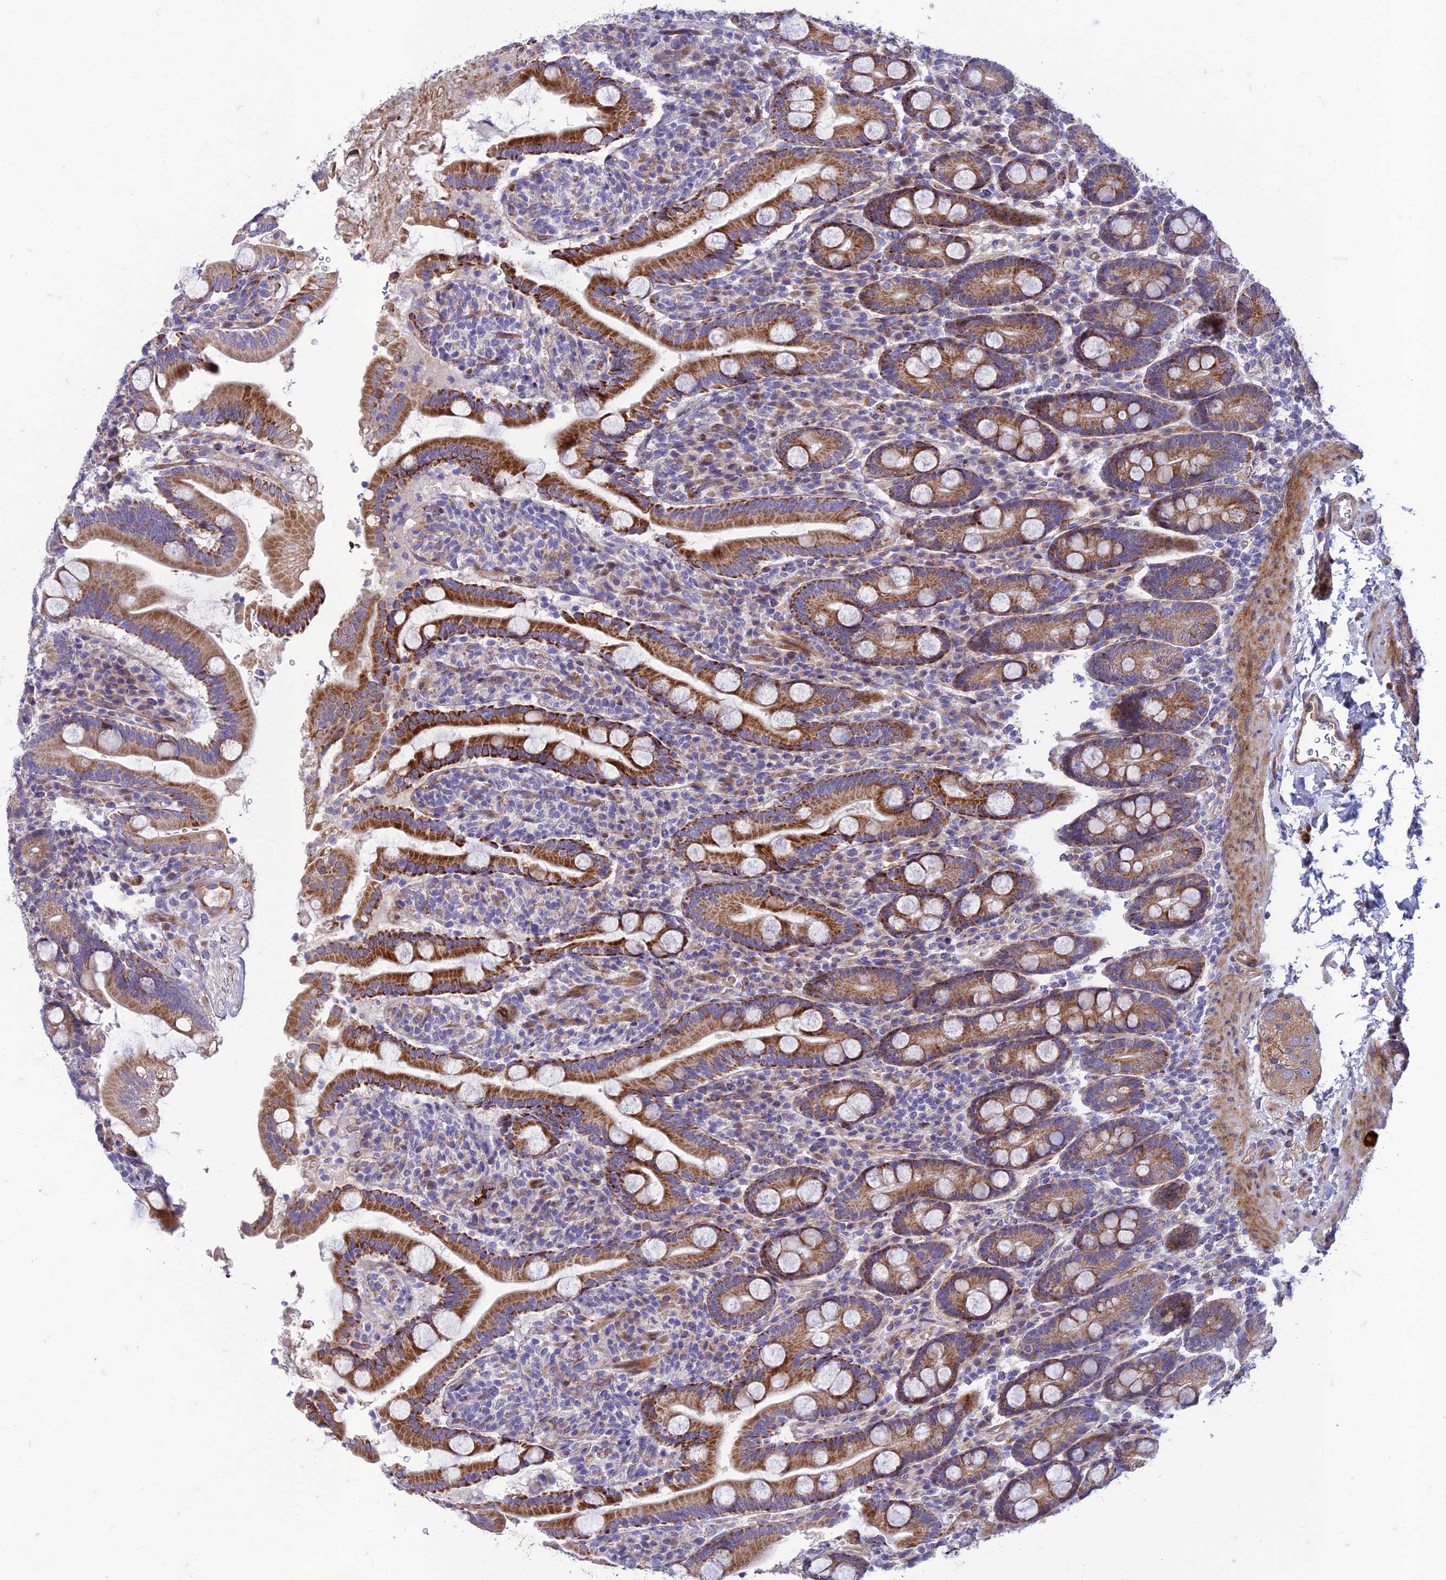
{"staining": {"intensity": "strong", "quantity": ">75%", "location": "cytoplasmic/membranous"}, "tissue": "duodenum", "cell_type": "Glandular cells", "image_type": "normal", "snomed": [{"axis": "morphology", "description": "Normal tissue, NOS"}, {"axis": "topography", "description": "Duodenum"}], "caption": "Duodenum stained with a brown dye shows strong cytoplasmic/membranous positive expression in approximately >75% of glandular cells.", "gene": "SEL1L3", "patient": {"sex": "male", "age": 35}}